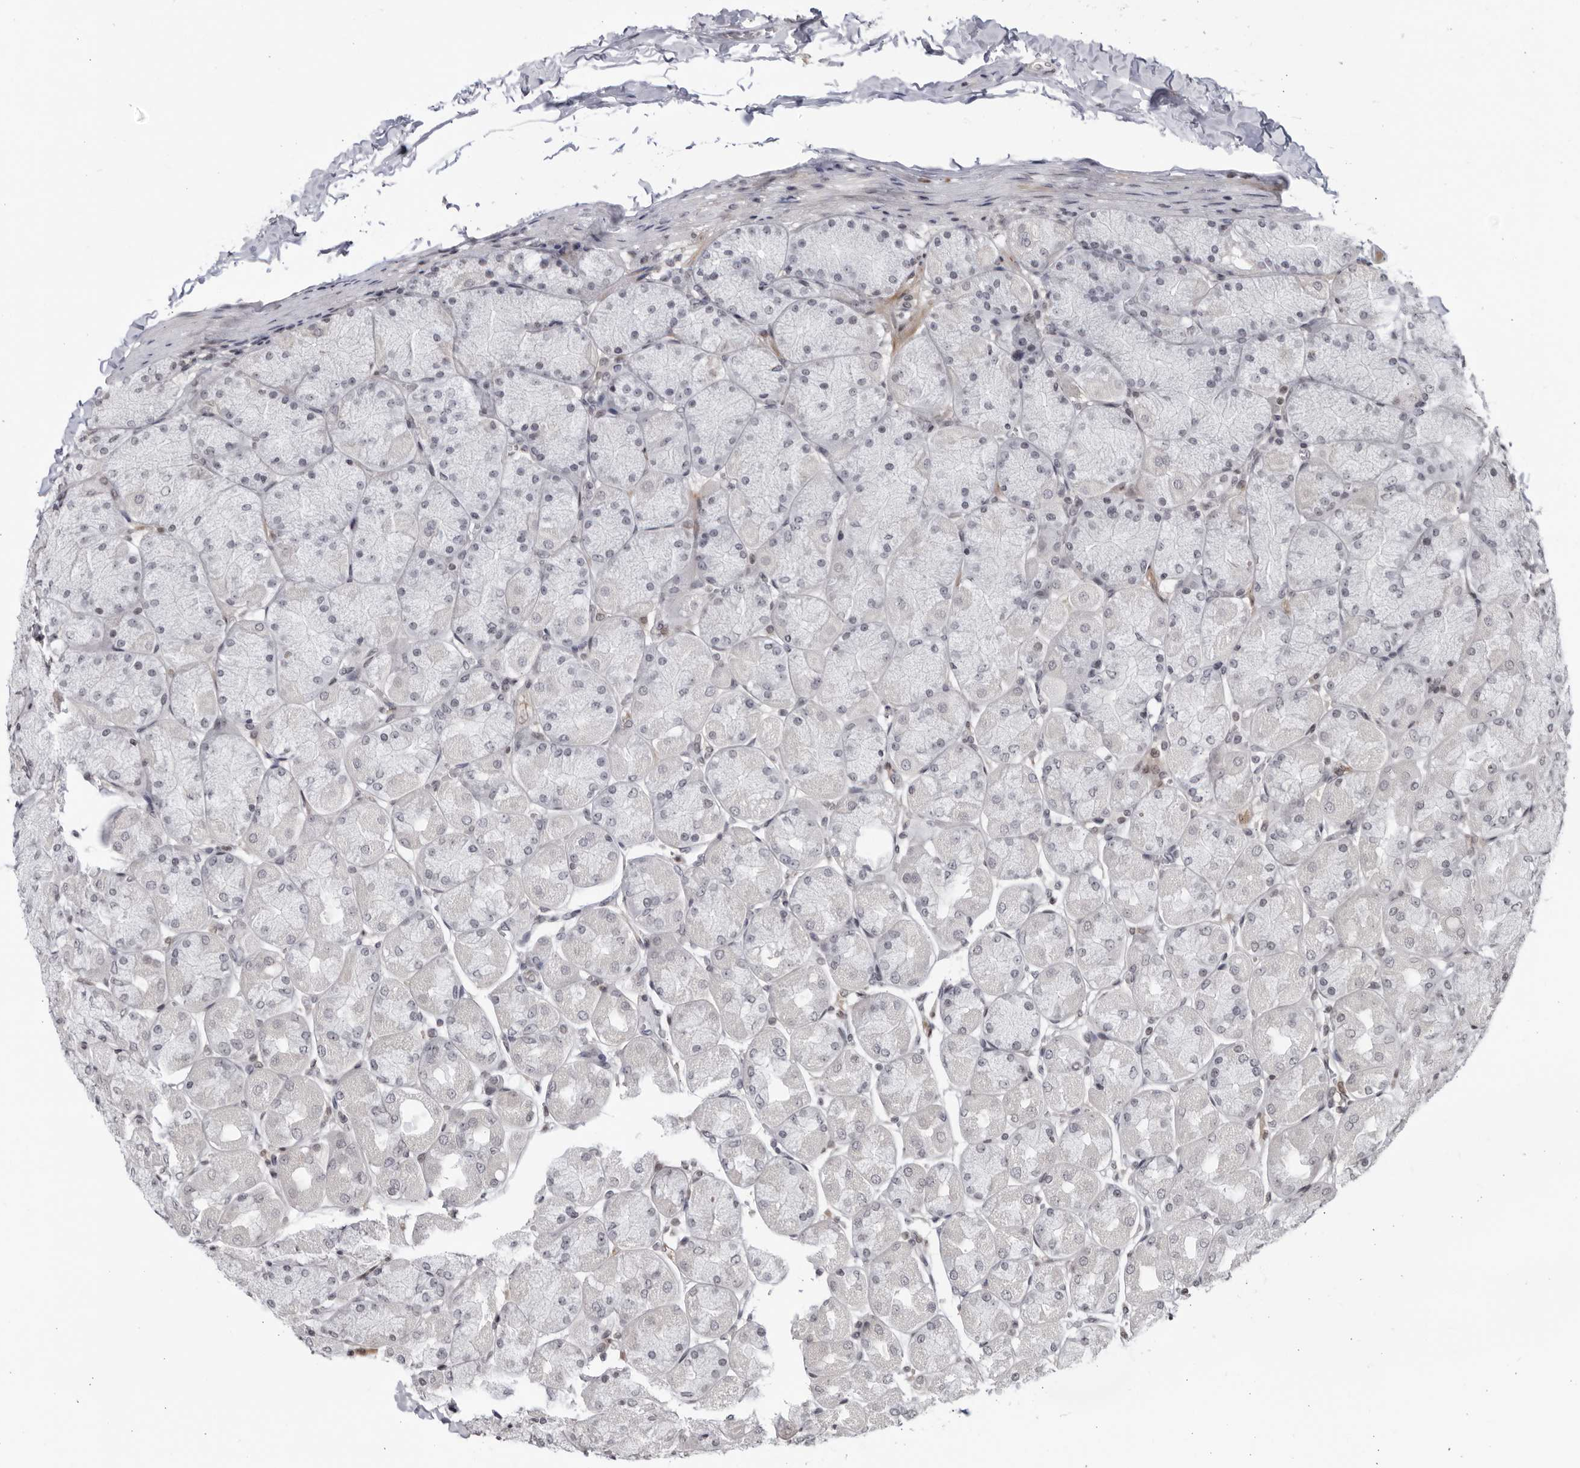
{"staining": {"intensity": "negative", "quantity": "none", "location": "none"}, "tissue": "stomach", "cell_type": "Glandular cells", "image_type": "normal", "snomed": [{"axis": "morphology", "description": "Normal tissue, NOS"}, {"axis": "topography", "description": "Stomach, upper"}], "caption": "This is a histopathology image of immunohistochemistry staining of benign stomach, which shows no positivity in glandular cells.", "gene": "DTL", "patient": {"sex": "female", "age": 56}}